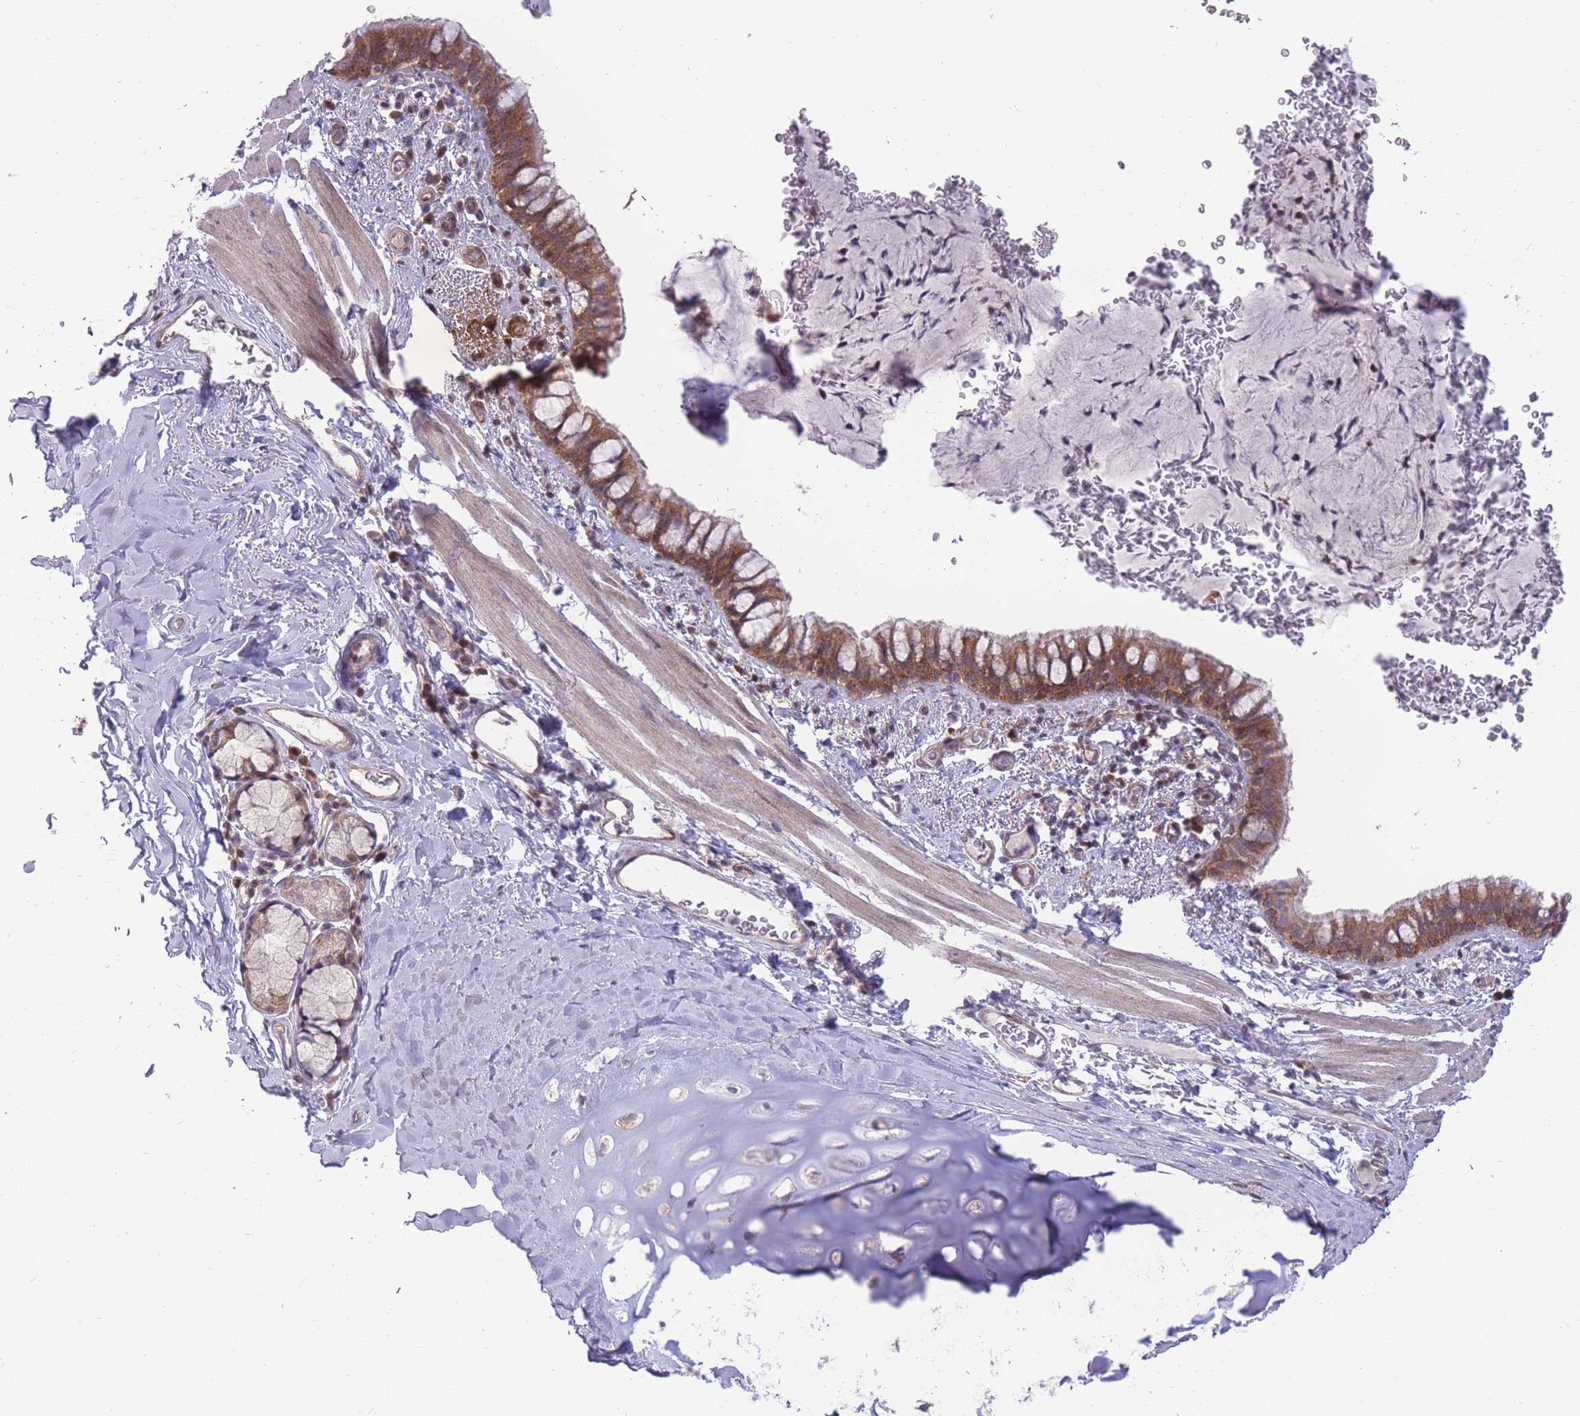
{"staining": {"intensity": "moderate", "quantity": ">75%", "location": "cytoplasmic/membranous"}, "tissue": "bronchus", "cell_type": "Respiratory epithelial cells", "image_type": "normal", "snomed": [{"axis": "morphology", "description": "Normal tissue, NOS"}, {"axis": "topography", "description": "Cartilage tissue"}, {"axis": "topography", "description": "Bronchus"}], "caption": "Bronchus stained with a brown dye reveals moderate cytoplasmic/membranous positive expression in approximately >75% of respiratory epithelial cells.", "gene": "RIC8A", "patient": {"sex": "female", "age": 36}}